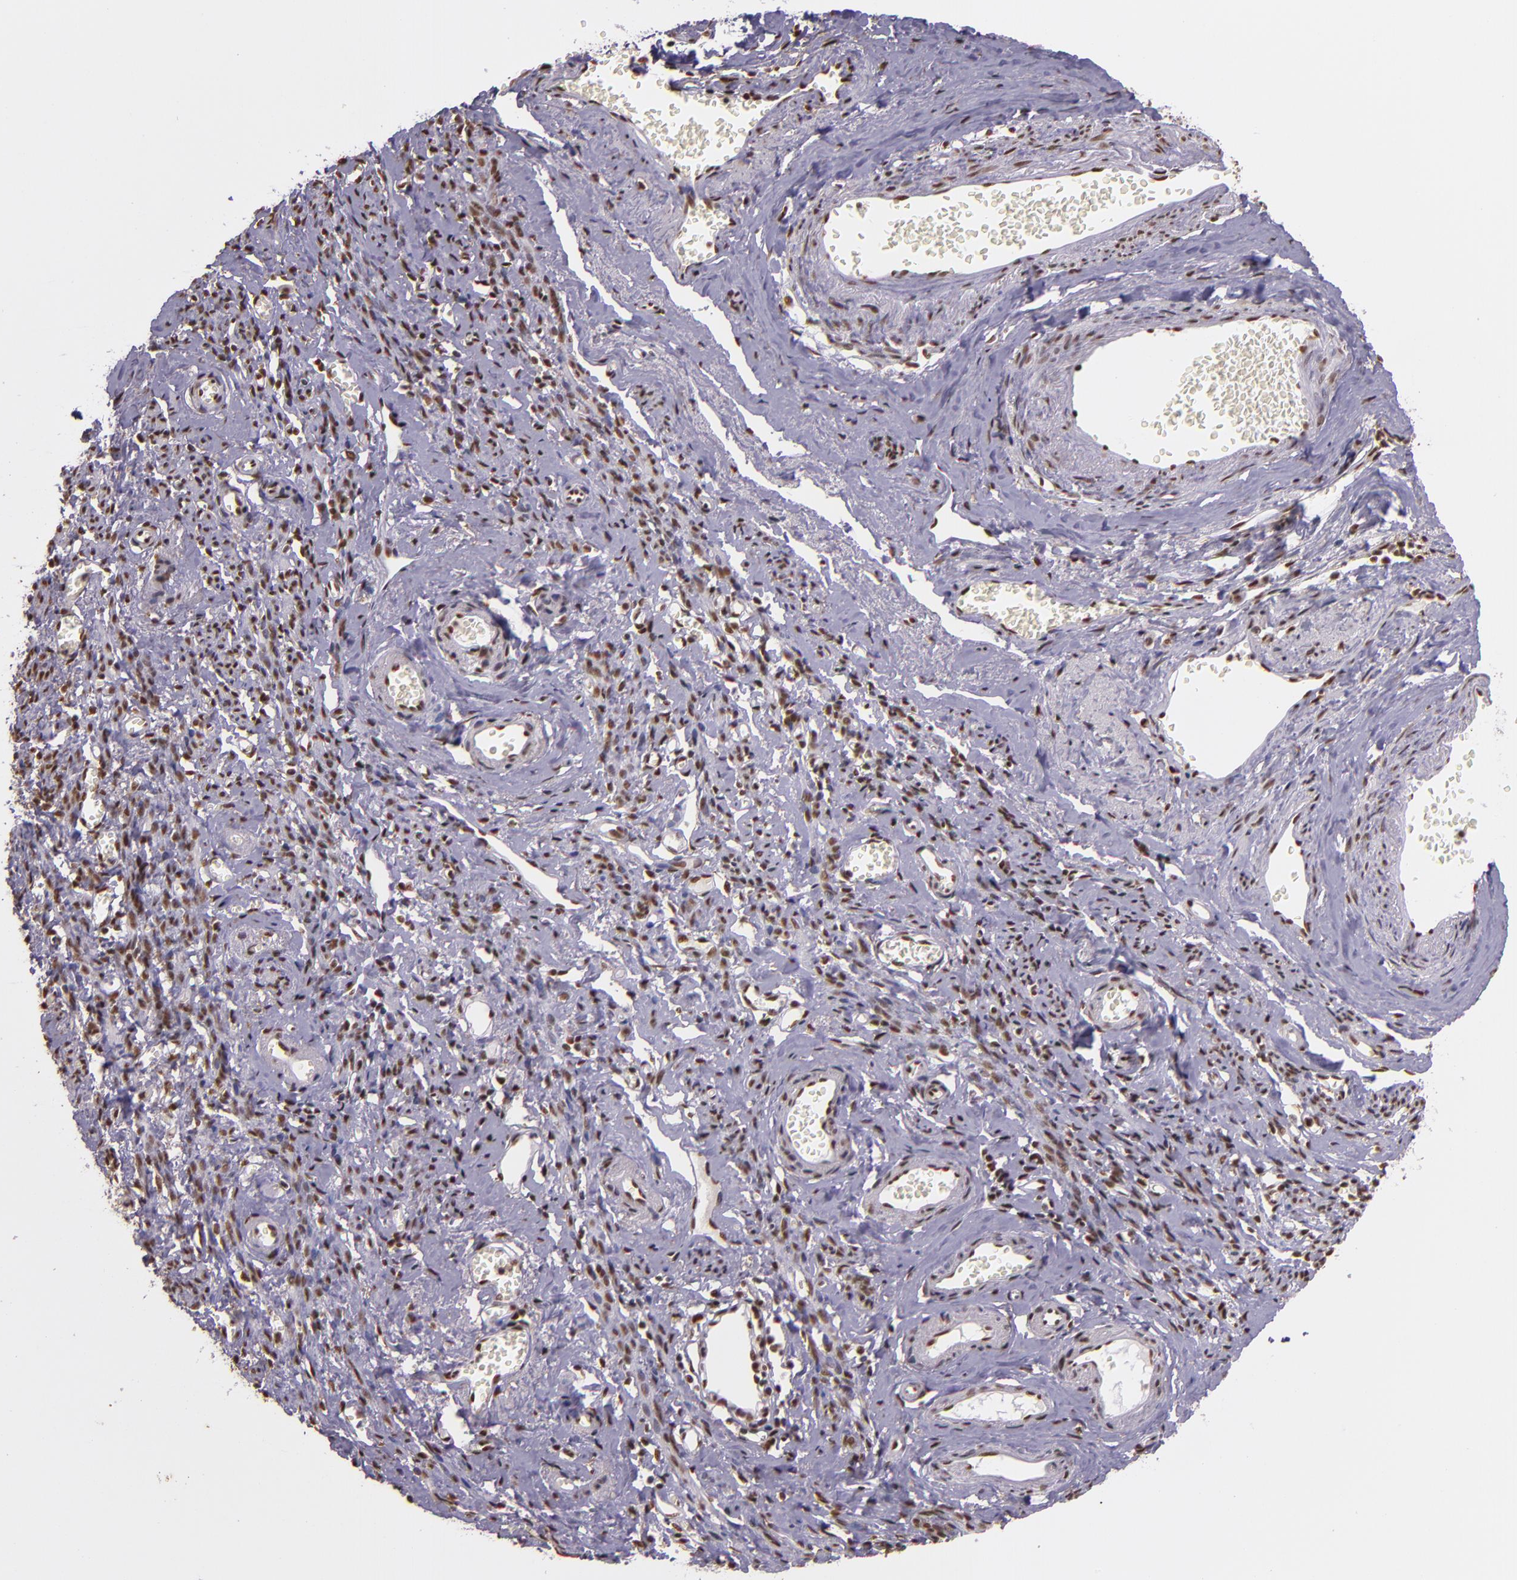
{"staining": {"intensity": "moderate", "quantity": "25%-75%", "location": "nuclear"}, "tissue": "endometrial cancer", "cell_type": "Tumor cells", "image_type": "cancer", "snomed": [{"axis": "morphology", "description": "Adenocarcinoma, NOS"}, {"axis": "topography", "description": "Endometrium"}], "caption": "Immunohistochemical staining of human adenocarcinoma (endometrial) exhibits medium levels of moderate nuclear staining in approximately 25%-75% of tumor cells.", "gene": "USF1", "patient": {"sex": "female", "age": 75}}